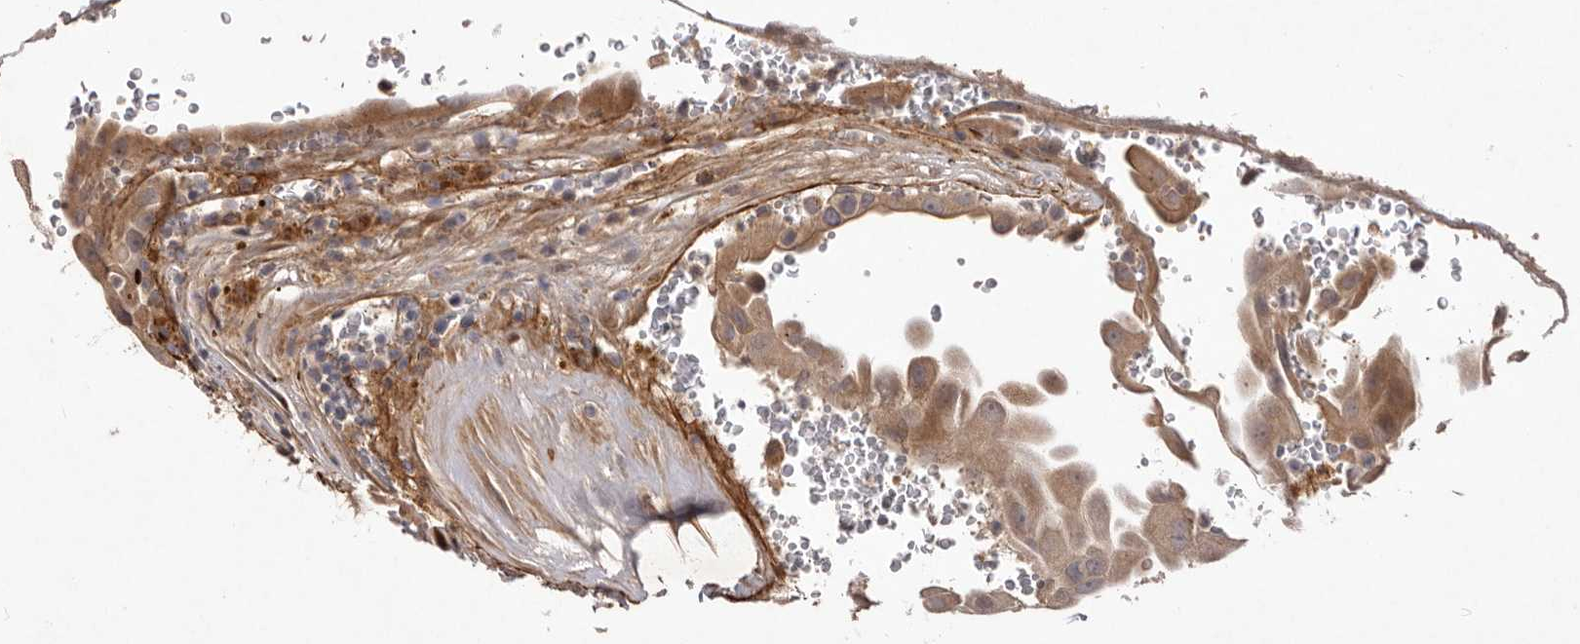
{"staining": {"intensity": "moderate", "quantity": ">75%", "location": "cytoplasmic/membranous"}, "tissue": "thyroid cancer", "cell_type": "Tumor cells", "image_type": "cancer", "snomed": [{"axis": "morphology", "description": "Papillary adenocarcinoma, NOS"}, {"axis": "topography", "description": "Thyroid gland"}], "caption": "Moderate cytoplasmic/membranous positivity is seen in approximately >75% of tumor cells in thyroid papillary adenocarcinoma.", "gene": "HBS1L", "patient": {"sex": "male", "age": 77}}